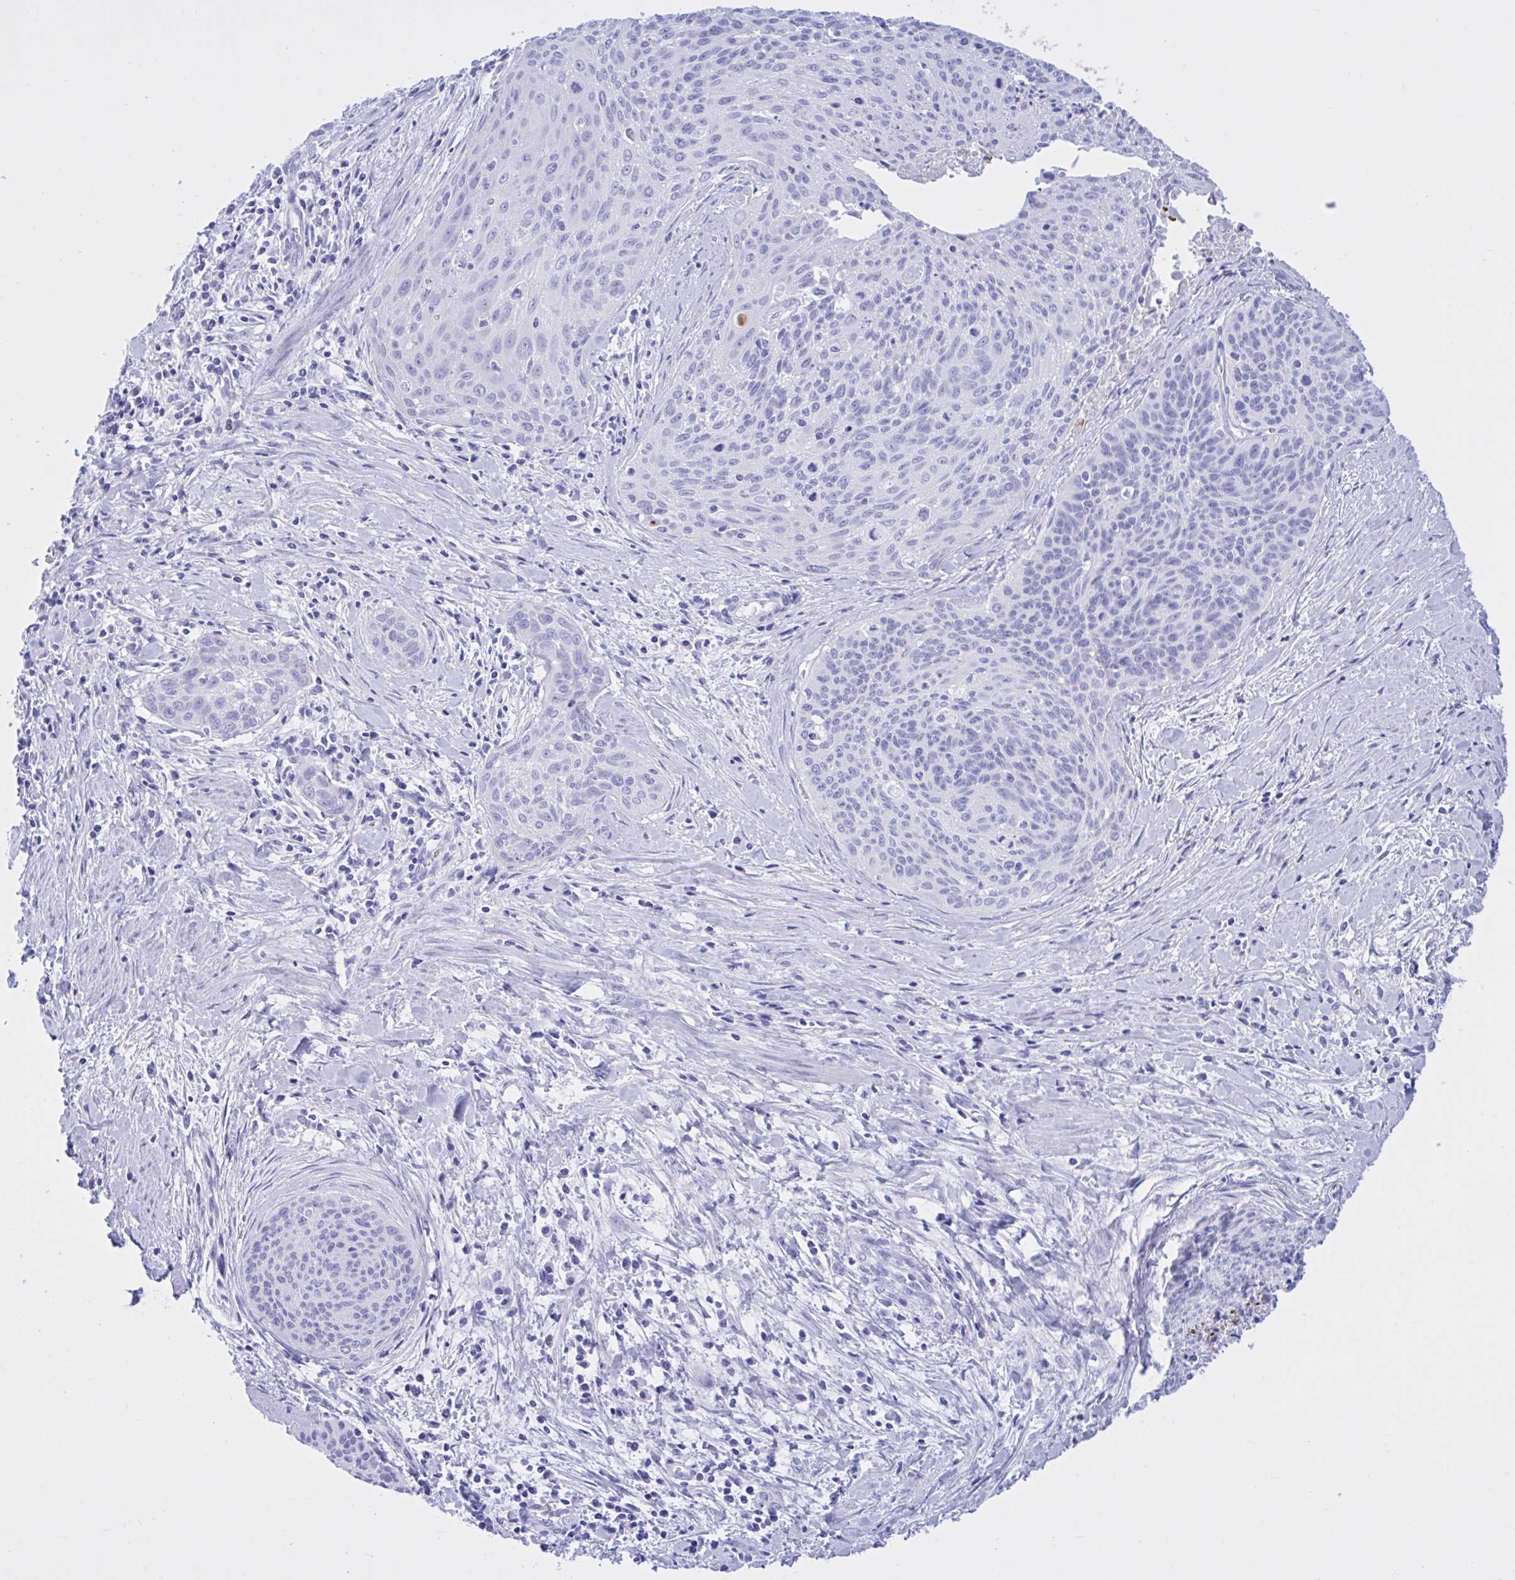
{"staining": {"intensity": "negative", "quantity": "none", "location": "none"}, "tissue": "cervical cancer", "cell_type": "Tumor cells", "image_type": "cancer", "snomed": [{"axis": "morphology", "description": "Squamous cell carcinoma, NOS"}, {"axis": "topography", "description": "Cervix"}], "caption": "A high-resolution image shows immunohistochemistry staining of cervical cancer (squamous cell carcinoma), which shows no significant staining in tumor cells. The staining was performed using DAB to visualize the protein expression in brown, while the nuclei were stained in blue with hematoxylin (Magnification: 20x).", "gene": "BEX5", "patient": {"sex": "female", "age": 55}}